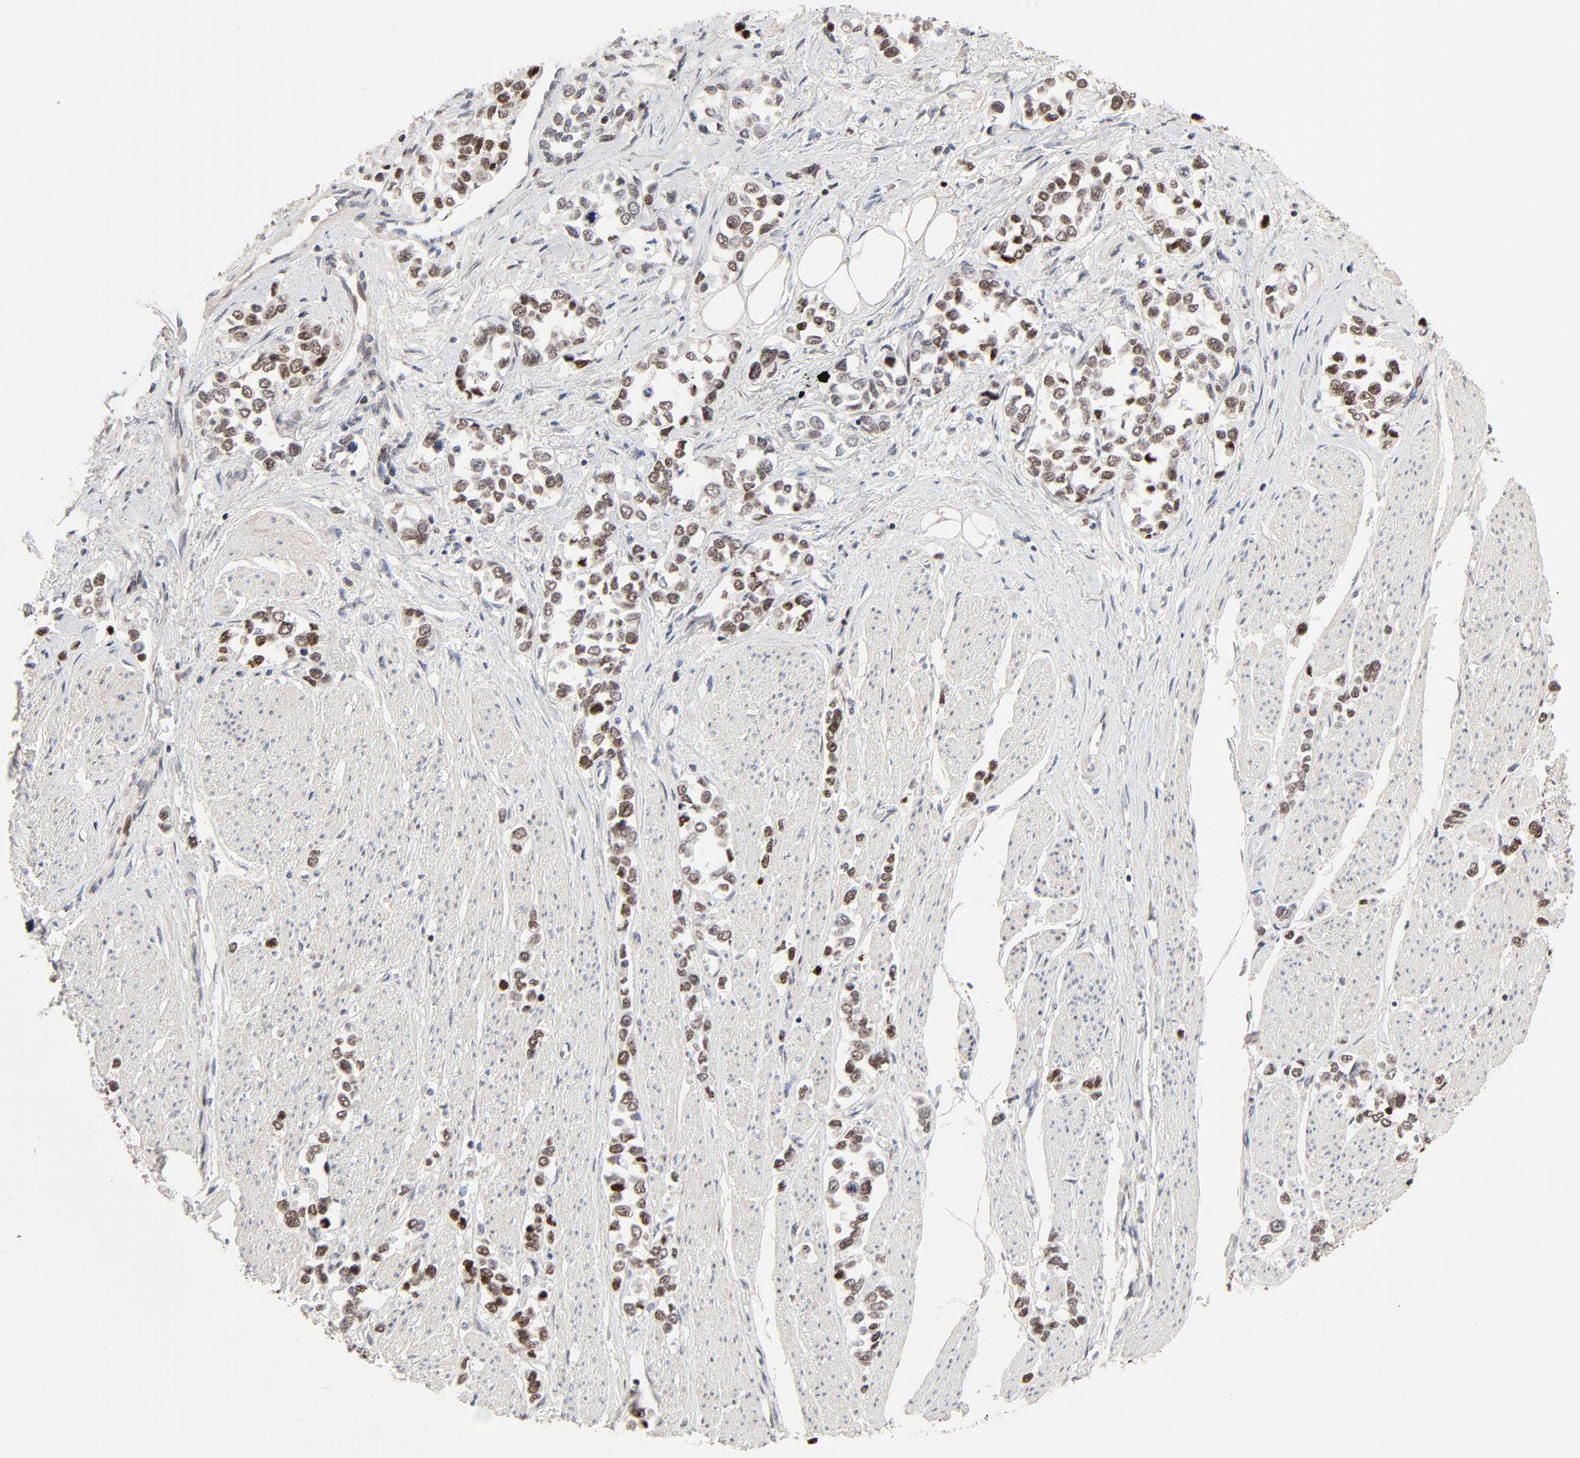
{"staining": {"intensity": "moderate", "quantity": ">75%", "location": "nuclear"}, "tissue": "stomach cancer", "cell_type": "Tumor cells", "image_type": "cancer", "snomed": [{"axis": "morphology", "description": "Adenocarcinoma, NOS"}, {"axis": "topography", "description": "Stomach, upper"}], "caption": "Immunohistochemistry micrograph of neoplastic tissue: human stomach cancer stained using immunohistochemistry exhibits medium levels of moderate protein expression localized specifically in the nuclear of tumor cells, appearing as a nuclear brown color.", "gene": "GTF2I", "patient": {"sex": "male", "age": 76}}